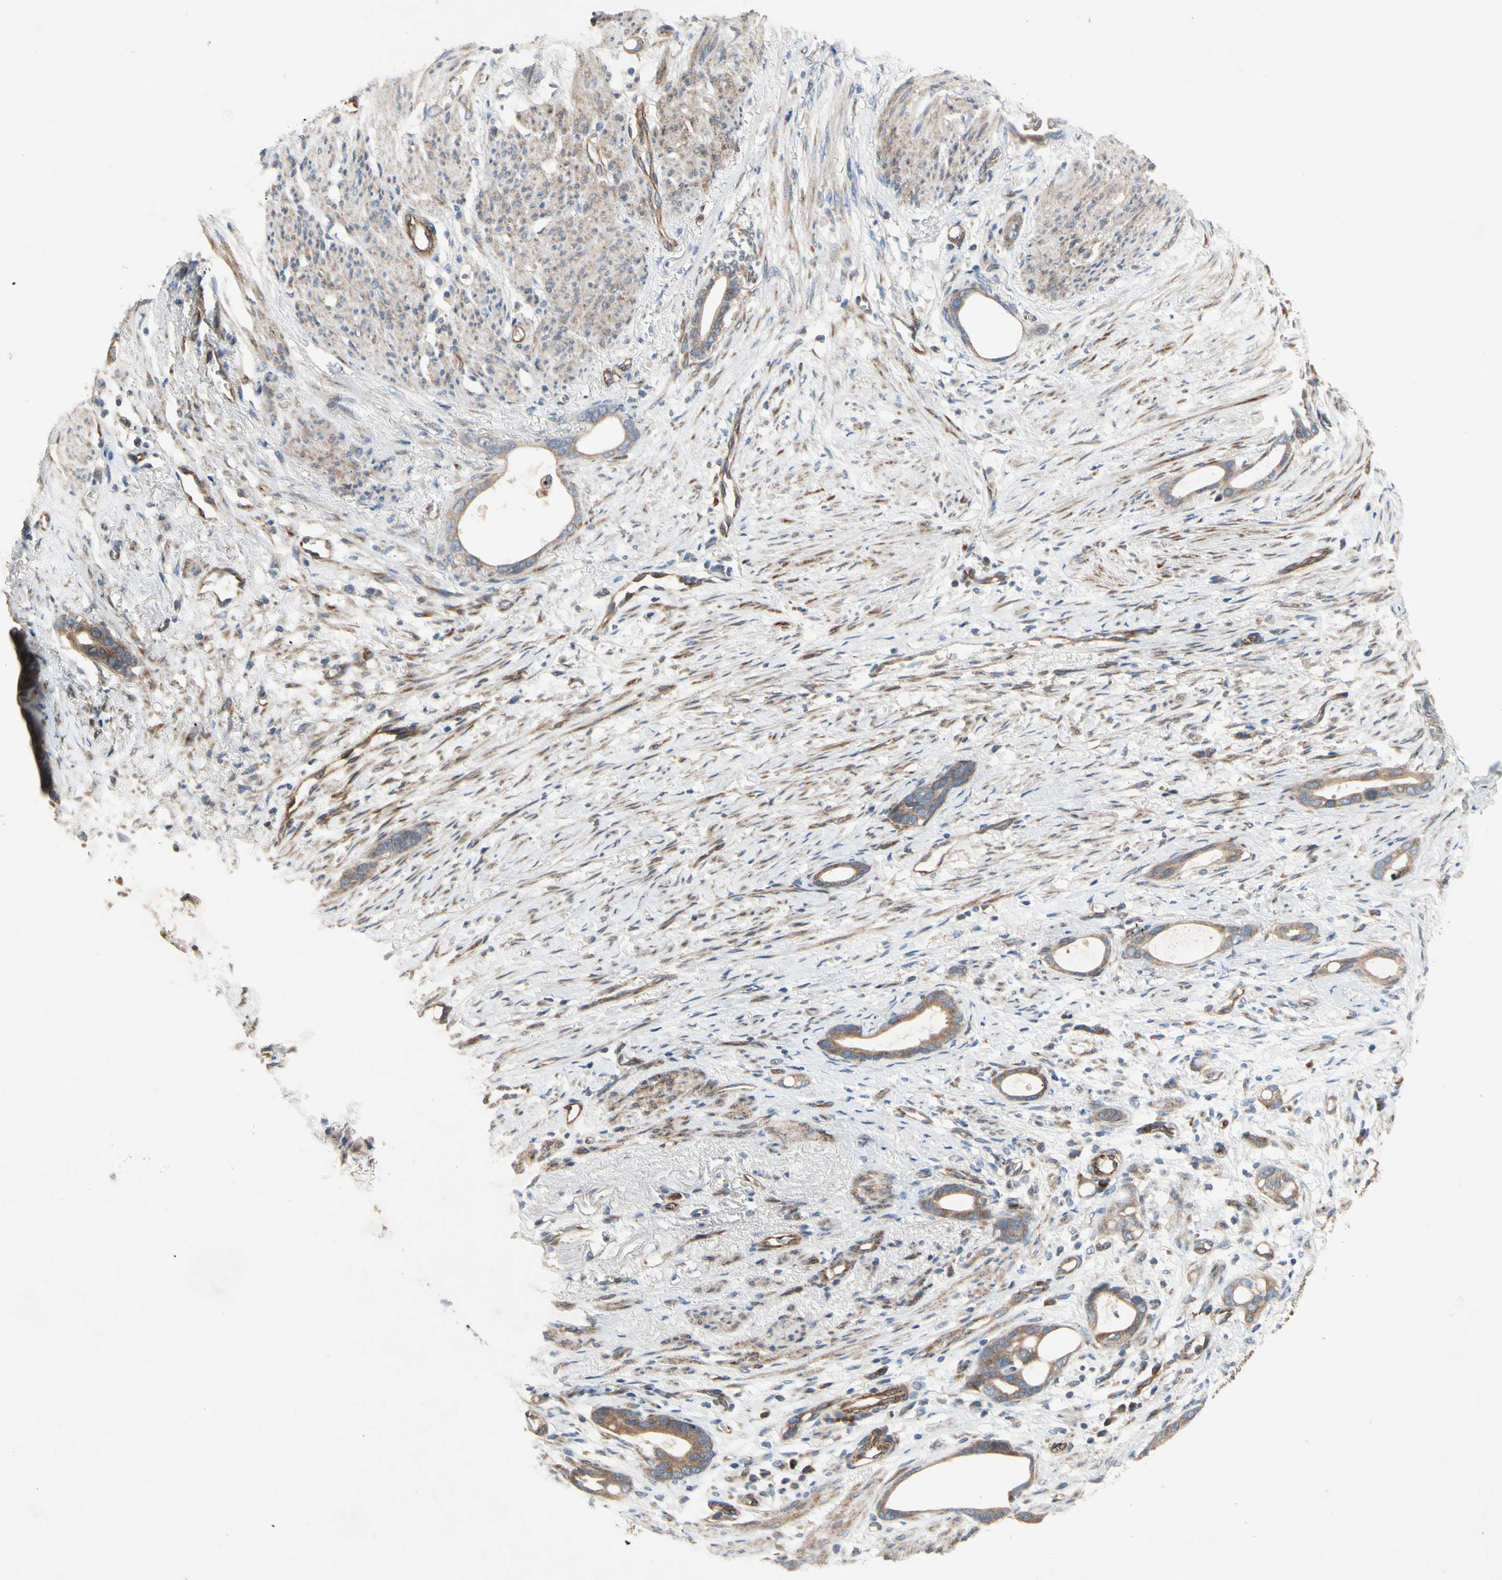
{"staining": {"intensity": "moderate", "quantity": ">75%", "location": "cytoplasmic/membranous"}, "tissue": "stomach cancer", "cell_type": "Tumor cells", "image_type": "cancer", "snomed": [{"axis": "morphology", "description": "Adenocarcinoma, NOS"}, {"axis": "topography", "description": "Stomach"}], "caption": "The immunohistochemical stain labels moderate cytoplasmic/membranous positivity in tumor cells of adenocarcinoma (stomach) tissue.", "gene": "XYLT1", "patient": {"sex": "female", "age": 75}}